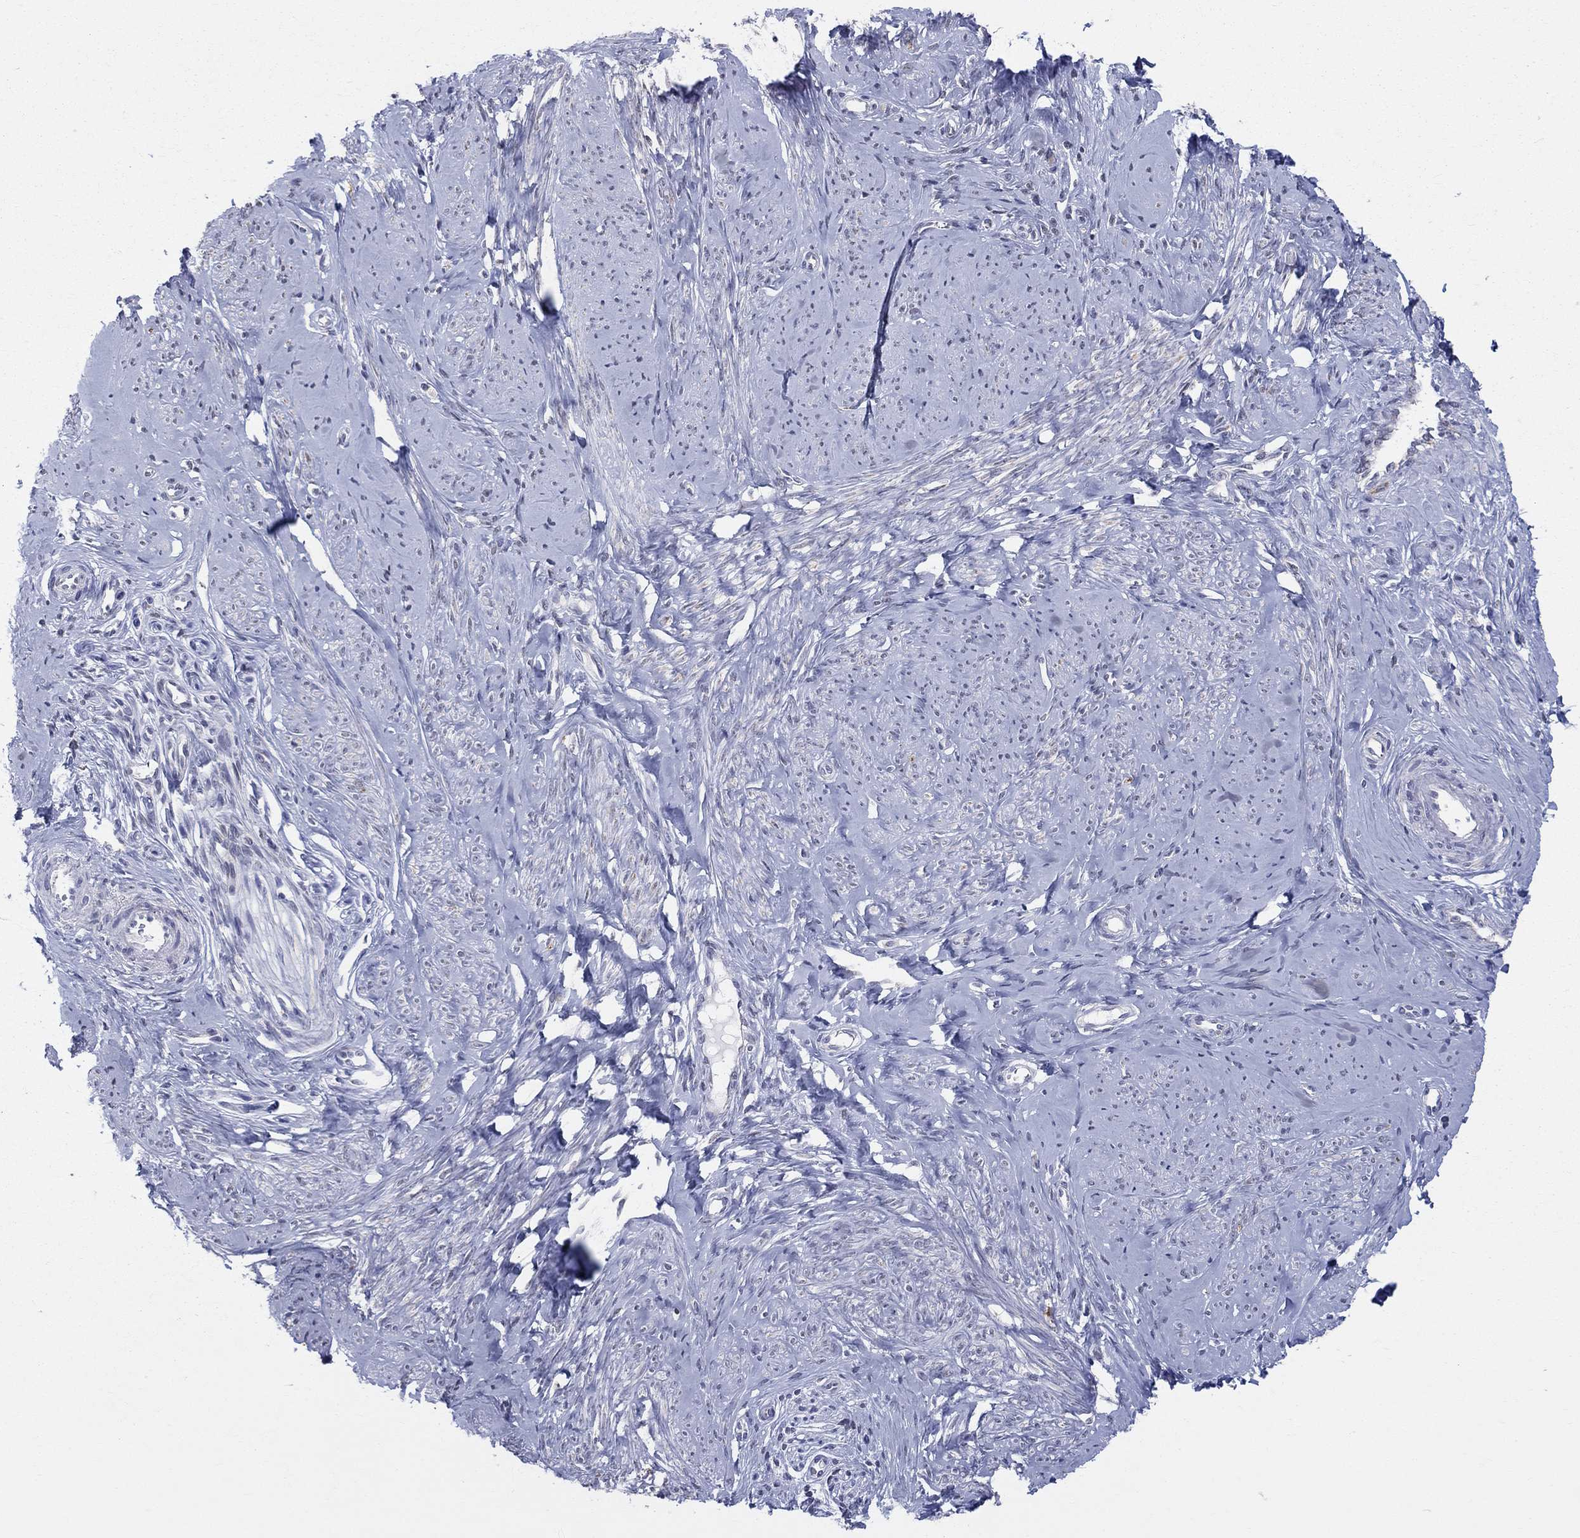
{"staining": {"intensity": "negative", "quantity": "none", "location": "none"}, "tissue": "smooth muscle", "cell_type": "Smooth muscle cells", "image_type": "normal", "snomed": [{"axis": "morphology", "description": "Normal tissue, NOS"}, {"axis": "topography", "description": "Smooth muscle"}], "caption": "Immunohistochemistry (IHC) histopathology image of unremarkable smooth muscle: human smooth muscle stained with DAB shows no significant protein expression in smooth muscle cells. (DAB IHC with hematoxylin counter stain).", "gene": "KISS1R", "patient": {"sex": "female", "age": 48}}